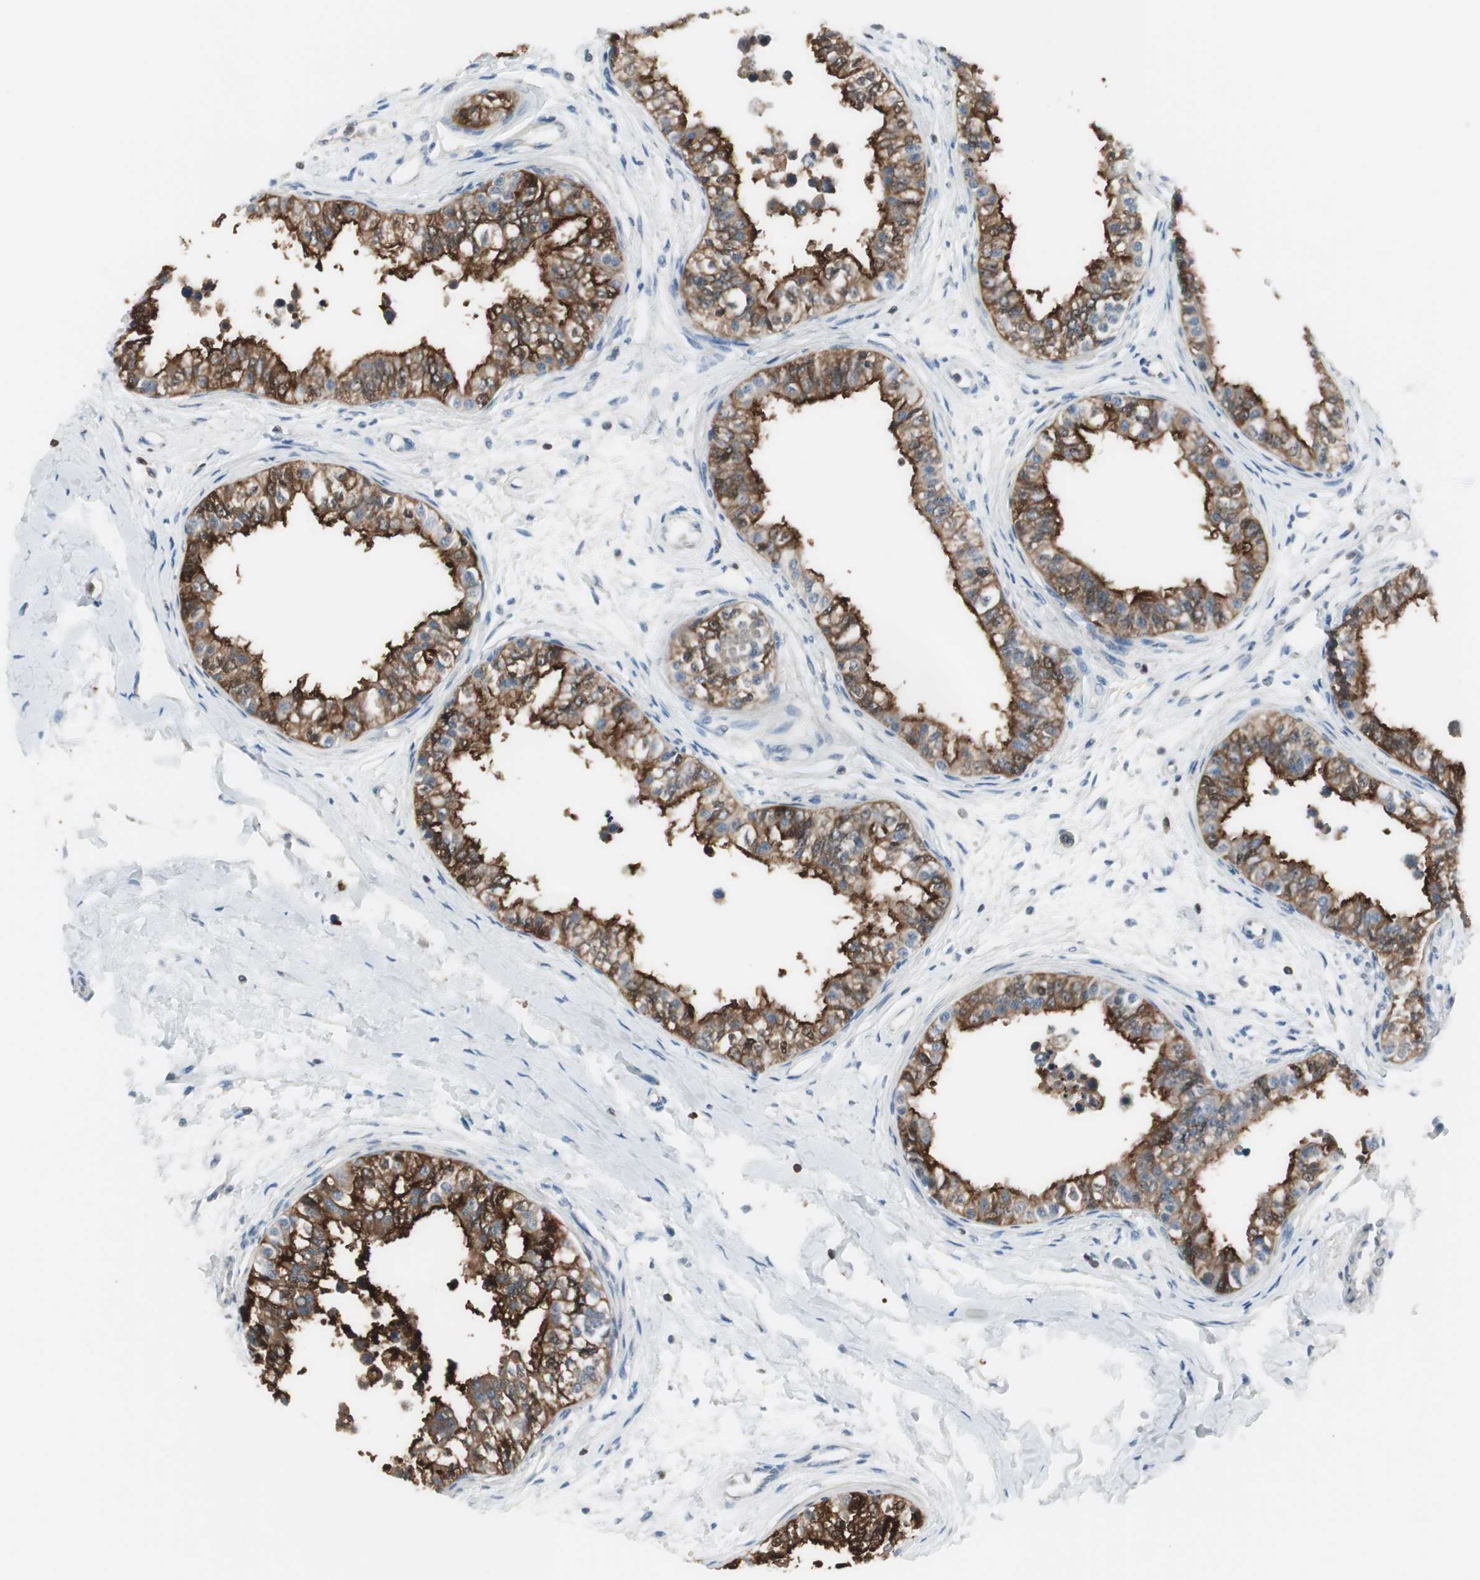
{"staining": {"intensity": "strong", "quantity": ">75%", "location": "cytoplasmic/membranous"}, "tissue": "epididymis", "cell_type": "Glandular cells", "image_type": "normal", "snomed": [{"axis": "morphology", "description": "Normal tissue, NOS"}, {"axis": "morphology", "description": "Adenocarcinoma, metastatic, NOS"}, {"axis": "topography", "description": "Testis"}, {"axis": "topography", "description": "Epididymis"}], "caption": "IHC image of benign epididymis: human epididymis stained using IHC reveals high levels of strong protein expression localized specifically in the cytoplasmic/membranous of glandular cells, appearing as a cytoplasmic/membranous brown color.", "gene": "SLC9A3R1", "patient": {"sex": "male", "age": 26}}